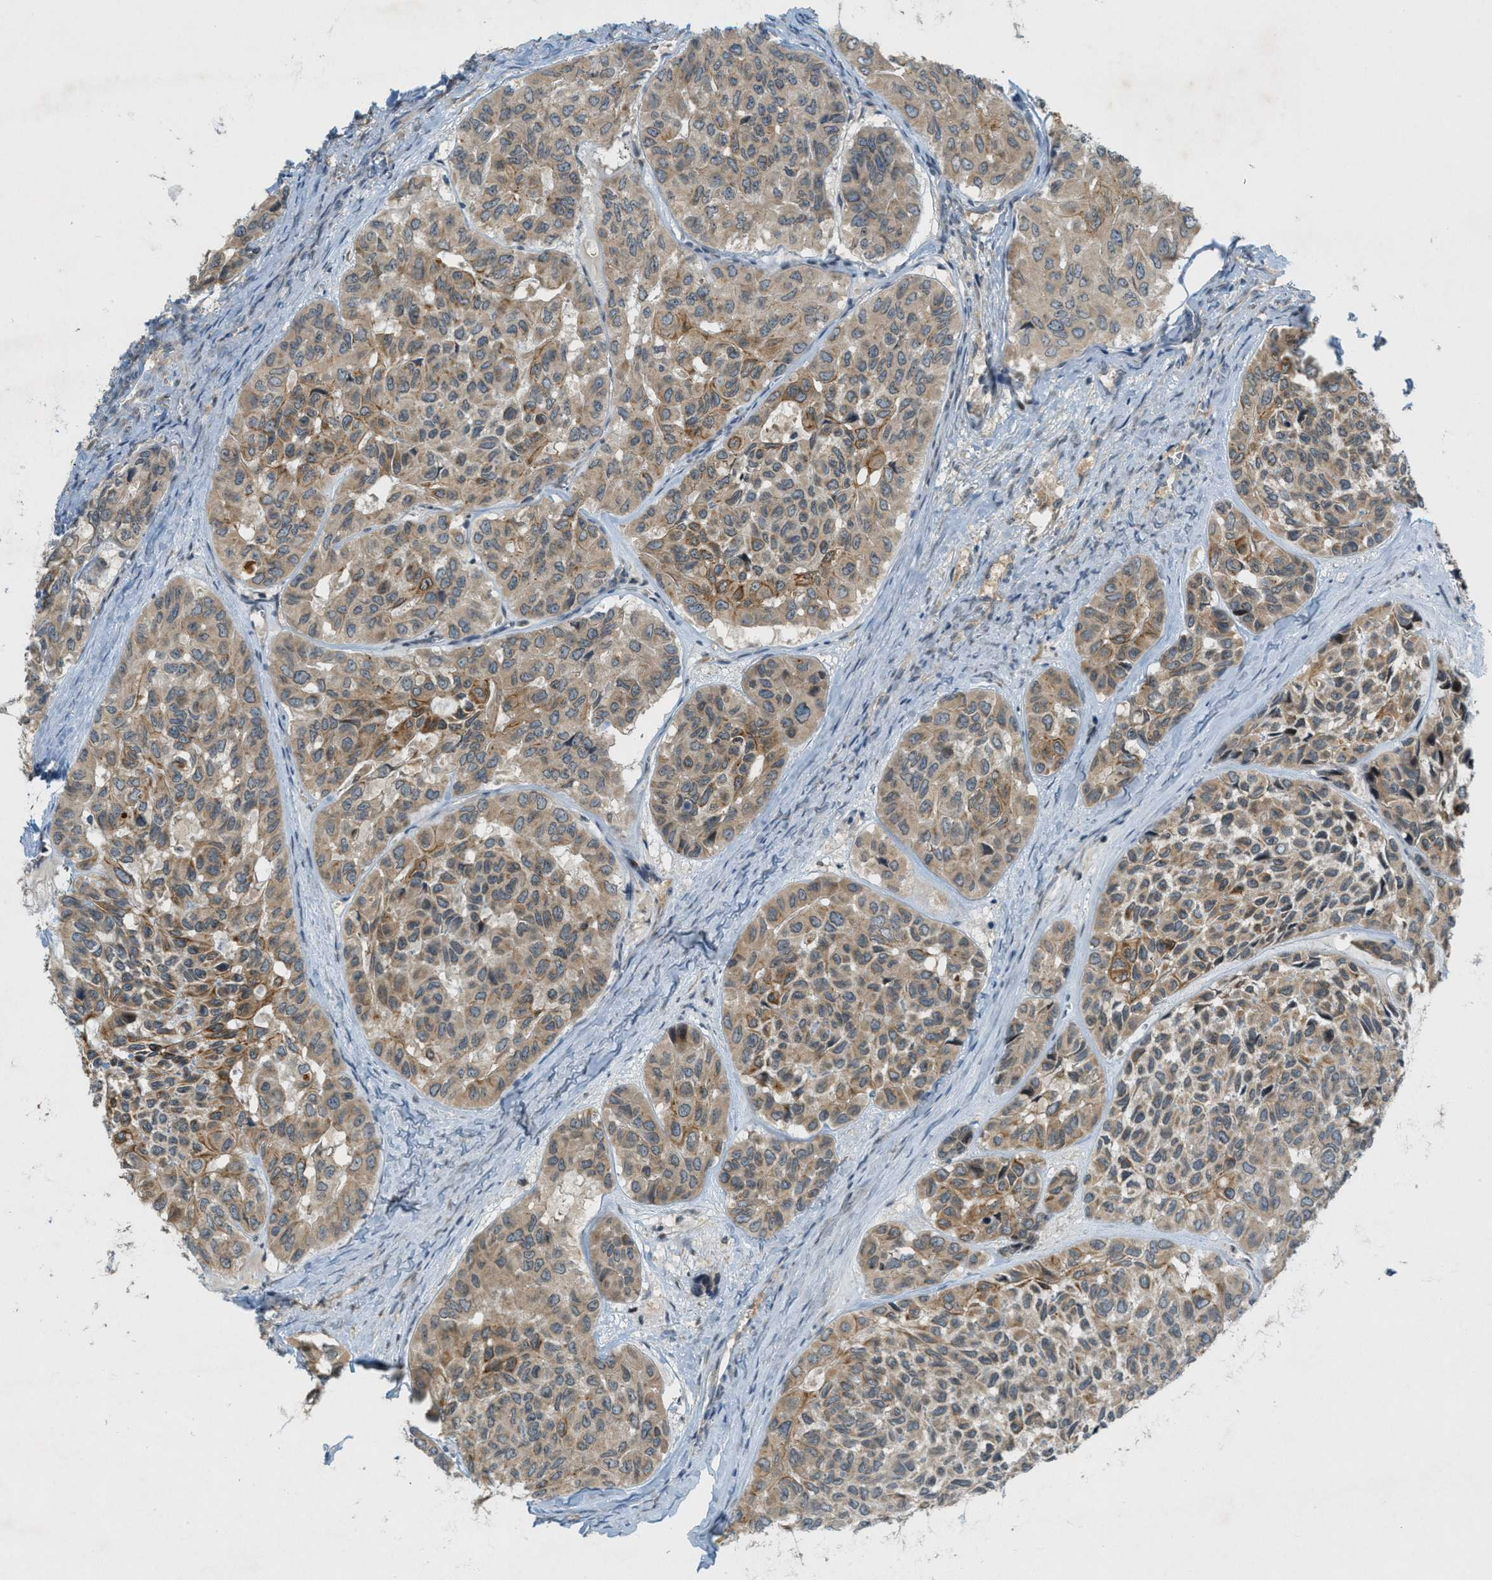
{"staining": {"intensity": "moderate", "quantity": ">75%", "location": "cytoplasmic/membranous"}, "tissue": "head and neck cancer", "cell_type": "Tumor cells", "image_type": "cancer", "snomed": [{"axis": "morphology", "description": "Adenocarcinoma, NOS"}, {"axis": "topography", "description": "Salivary gland, NOS"}, {"axis": "topography", "description": "Head-Neck"}], "caption": "This is a photomicrograph of immunohistochemistry (IHC) staining of head and neck cancer (adenocarcinoma), which shows moderate expression in the cytoplasmic/membranous of tumor cells.", "gene": "SIGMAR1", "patient": {"sex": "female", "age": 76}}